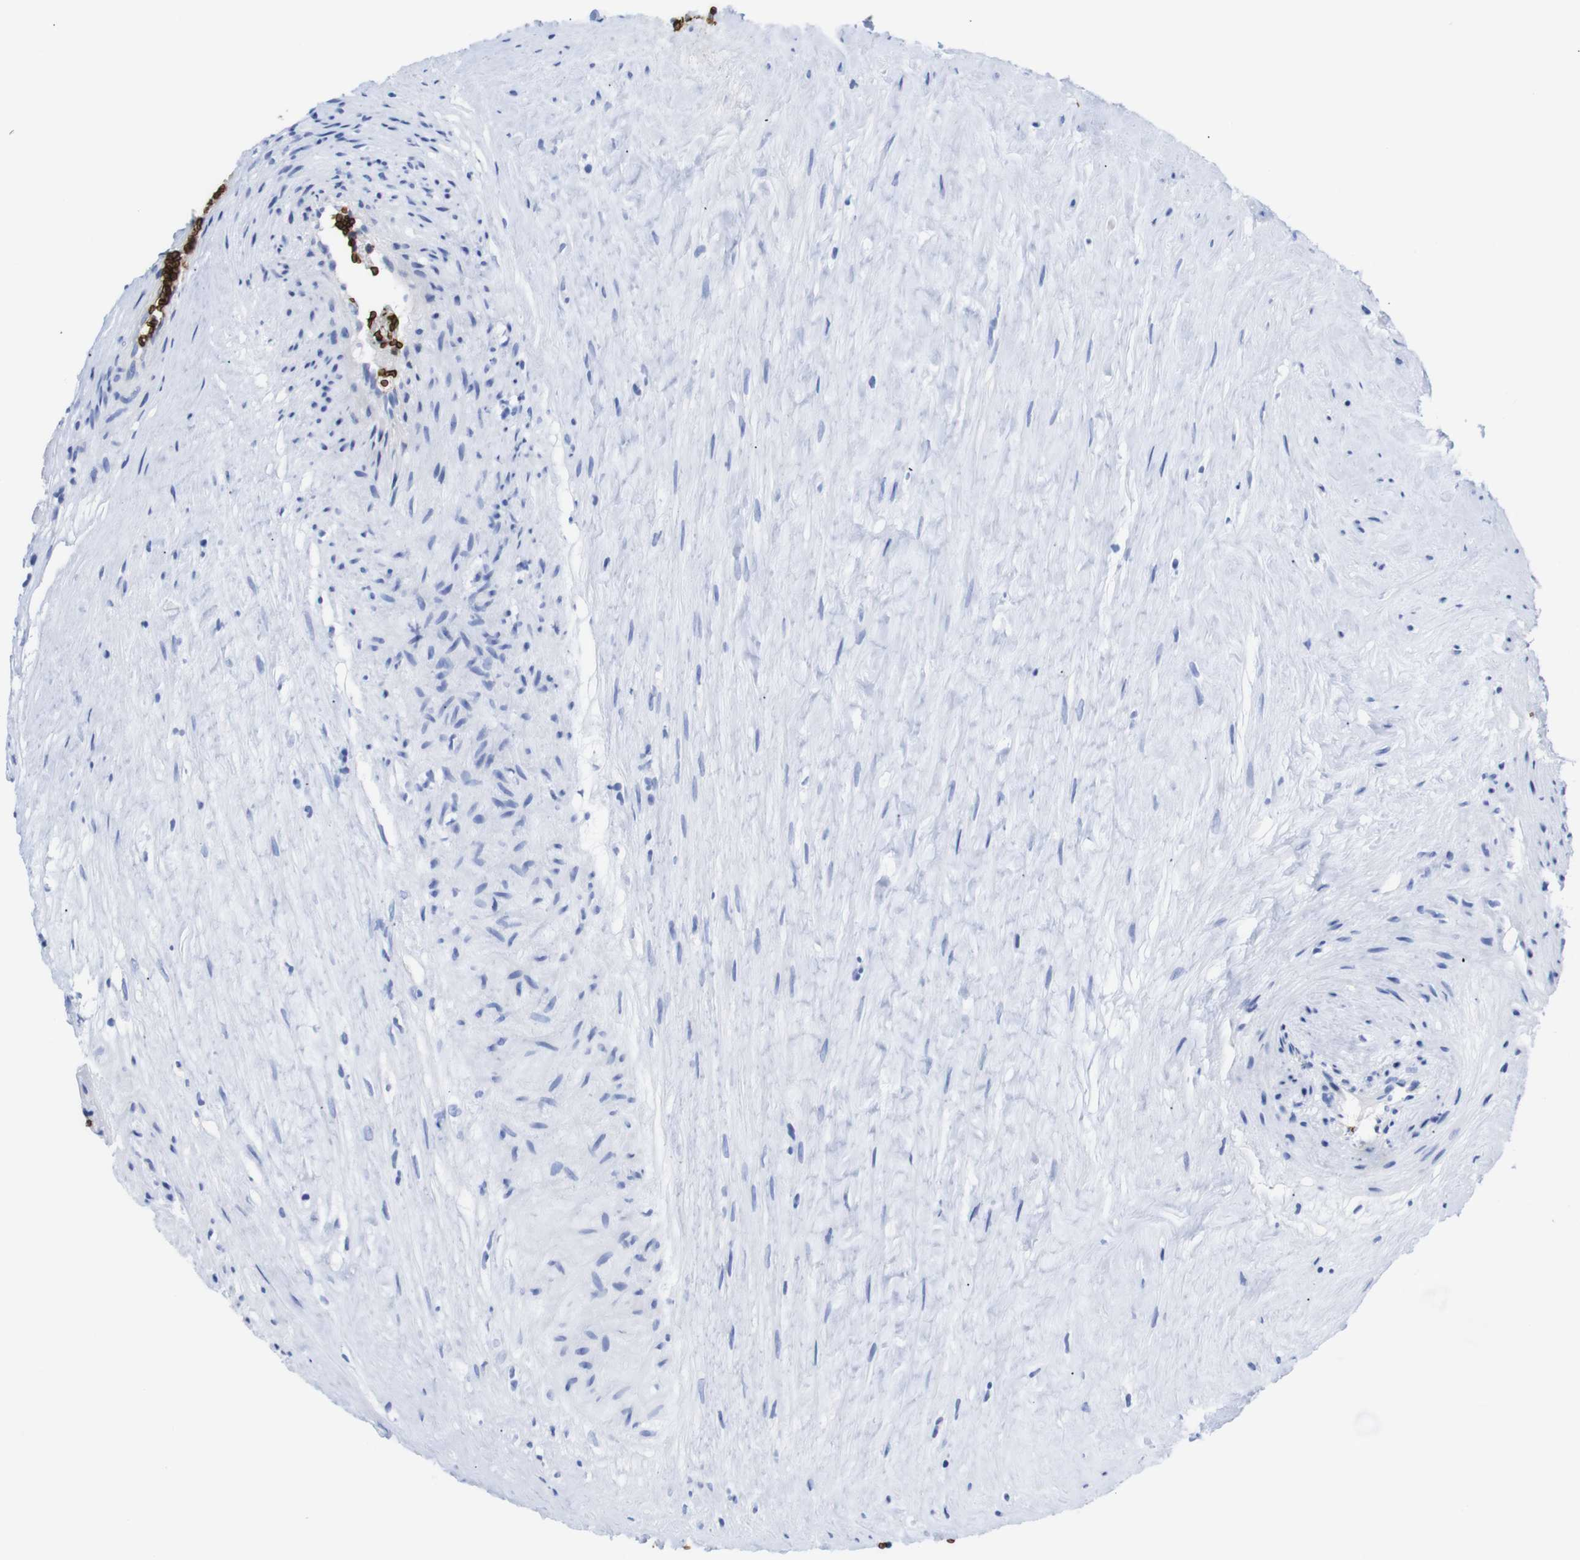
{"staining": {"intensity": "negative", "quantity": "none", "location": "none"}, "tissue": "placenta", "cell_type": "Decidual cells", "image_type": "normal", "snomed": [{"axis": "morphology", "description": "Normal tissue, NOS"}, {"axis": "topography", "description": "Placenta"}], "caption": "Human placenta stained for a protein using IHC reveals no positivity in decidual cells.", "gene": "S1PR2", "patient": {"sex": "female", "age": 30}}